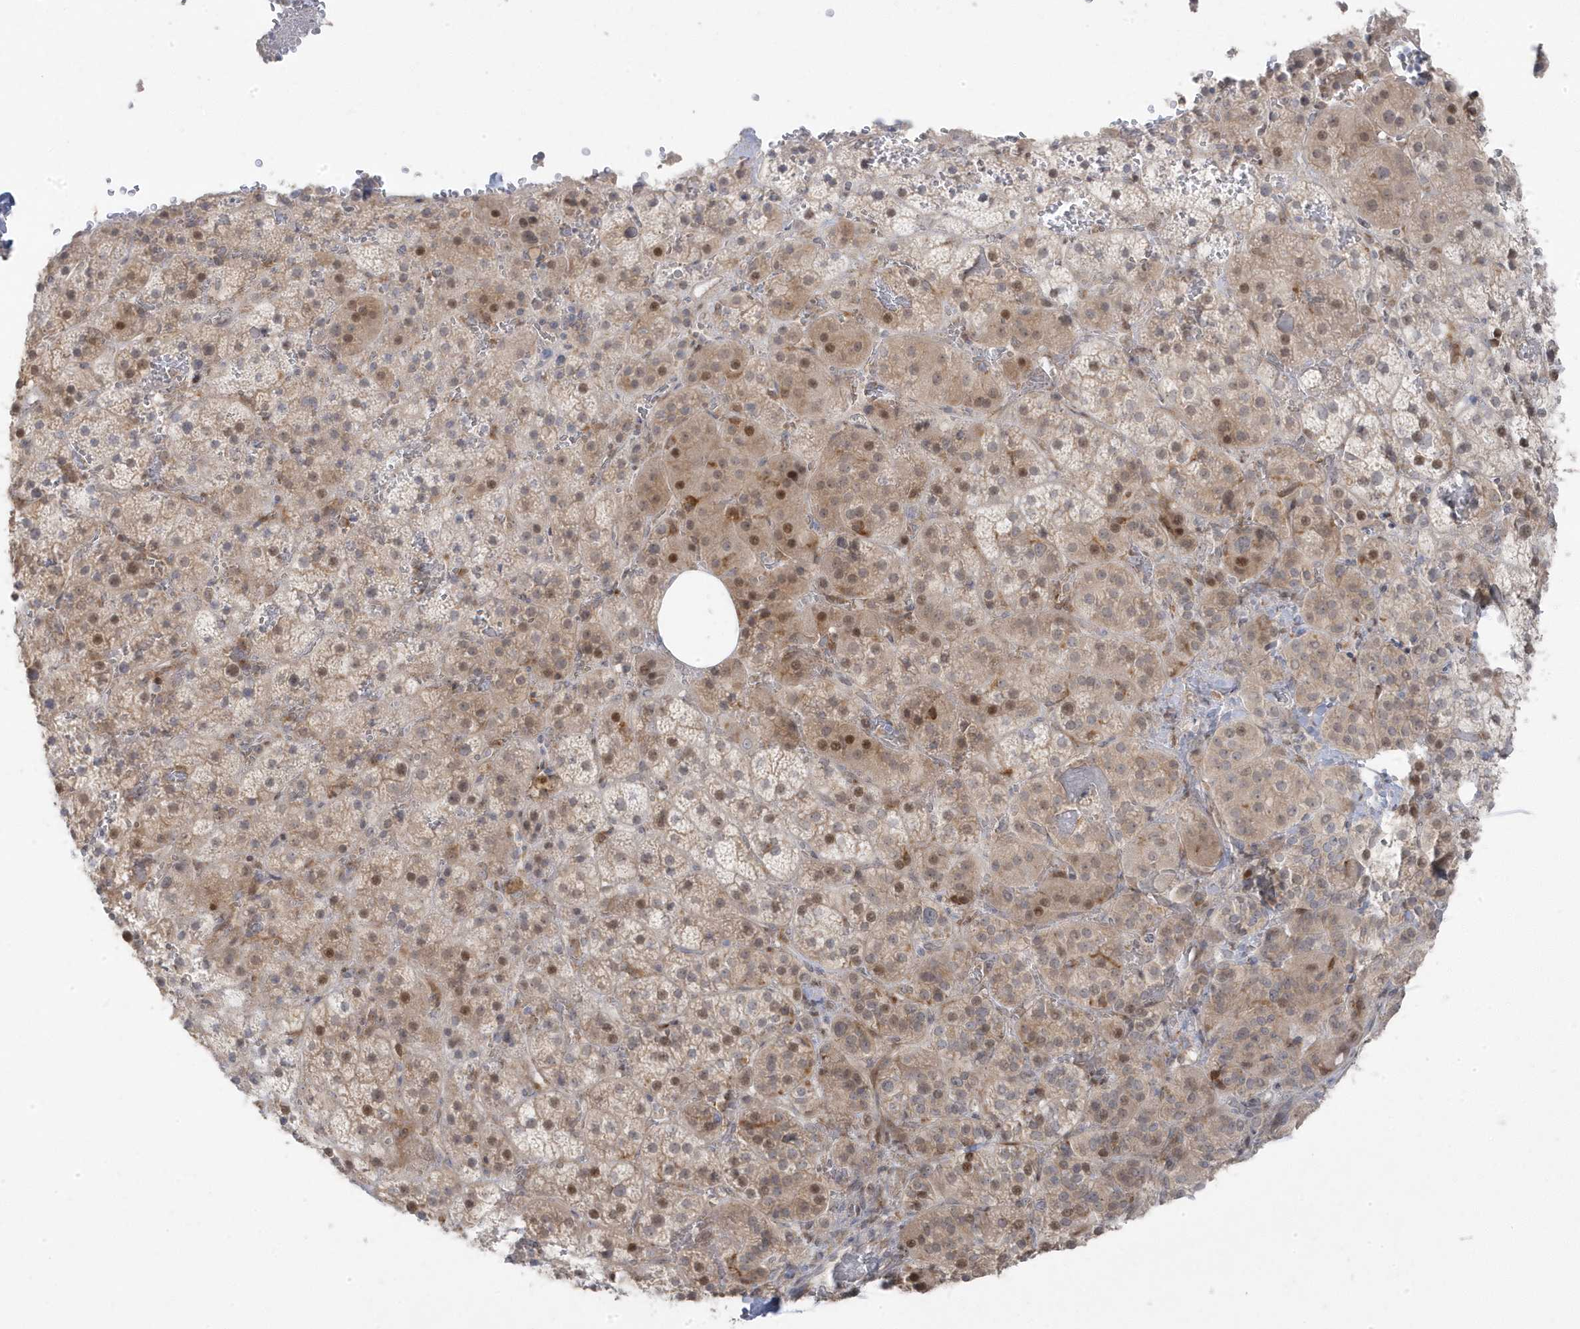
{"staining": {"intensity": "weak", "quantity": "25%-75%", "location": "cytoplasmic/membranous,nuclear"}, "tissue": "adrenal gland", "cell_type": "Glandular cells", "image_type": "normal", "snomed": [{"axis": "morphology", "description": "Normal tissue, NOS"}, {"axis": "topography", "description": "Adrenal gland"}], "caption": "Immunohistochemical staining of normal adrenal gland demonstrates 25%-75% levels of weak cytoplasmic/membranous,nuclear protein expression in about 25%-75% of glandular cells. The staining is performed using DAB (3,3'-diaminobenzidine) brown chromogen to label protein expression. The nuclei are counter-stained blue using hematoxylin.", "gene": "ZNF654", "patient": {"sex": "female", "age": 59}}